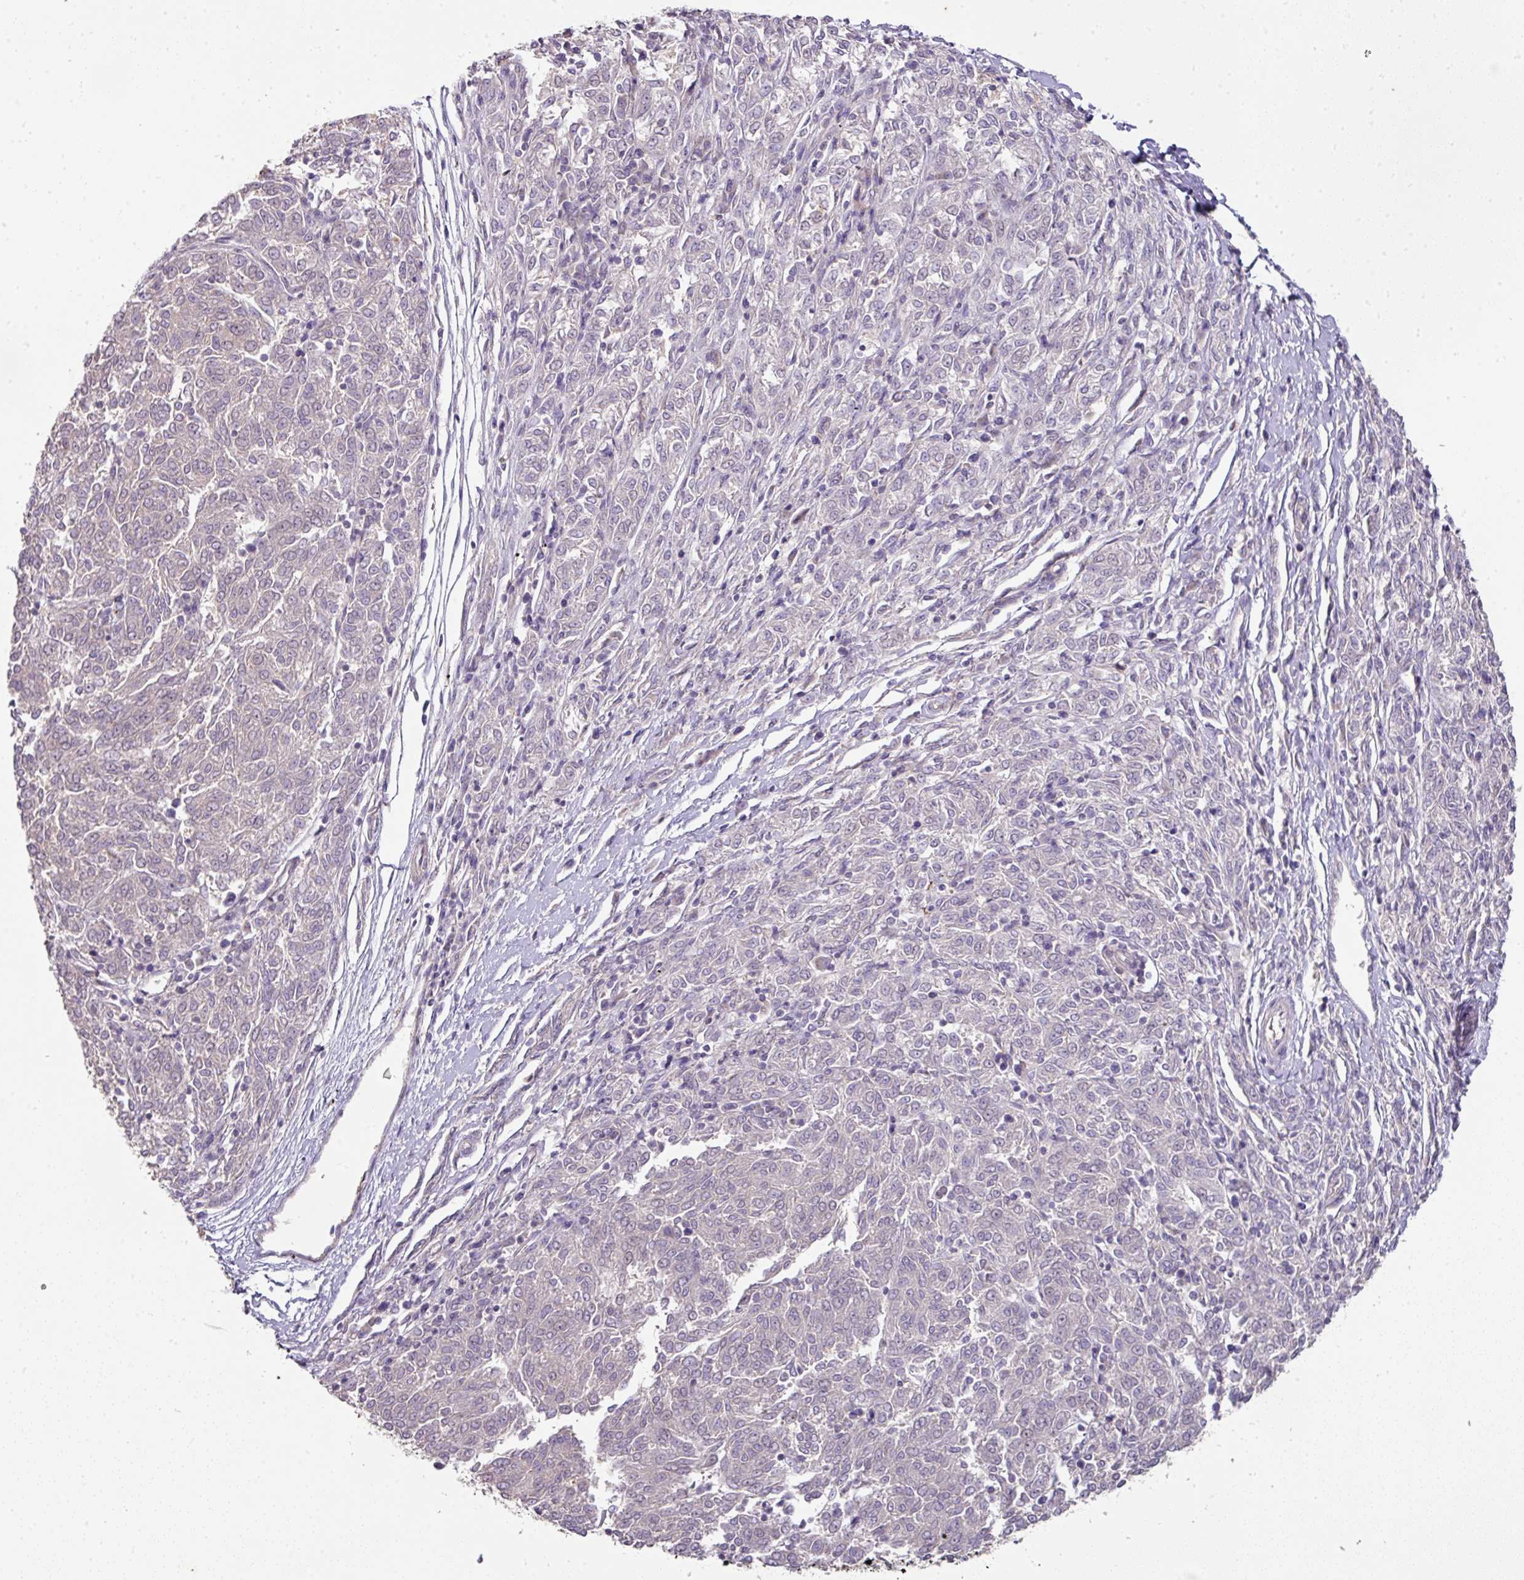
{"staining": {"intensity": "negative", "quantity": "none", "location": "none"}, "tissue": "melanoma", "cell_type": "Tumor cells", "image_type": "cancer", "snomed": [{"axis": "morphology", "description": "Malignant melanoma, NOS"}, {"axis": "topography", "description": "Skin"}], "caption": "Immunohistochemistry (IHC) photomicrograph of human melanoma stained for a protein (brown), which reveals no positivity in tumor cells.", "gene": "ANKRD18A", "patient": {"sex": "female", "age": 72}}